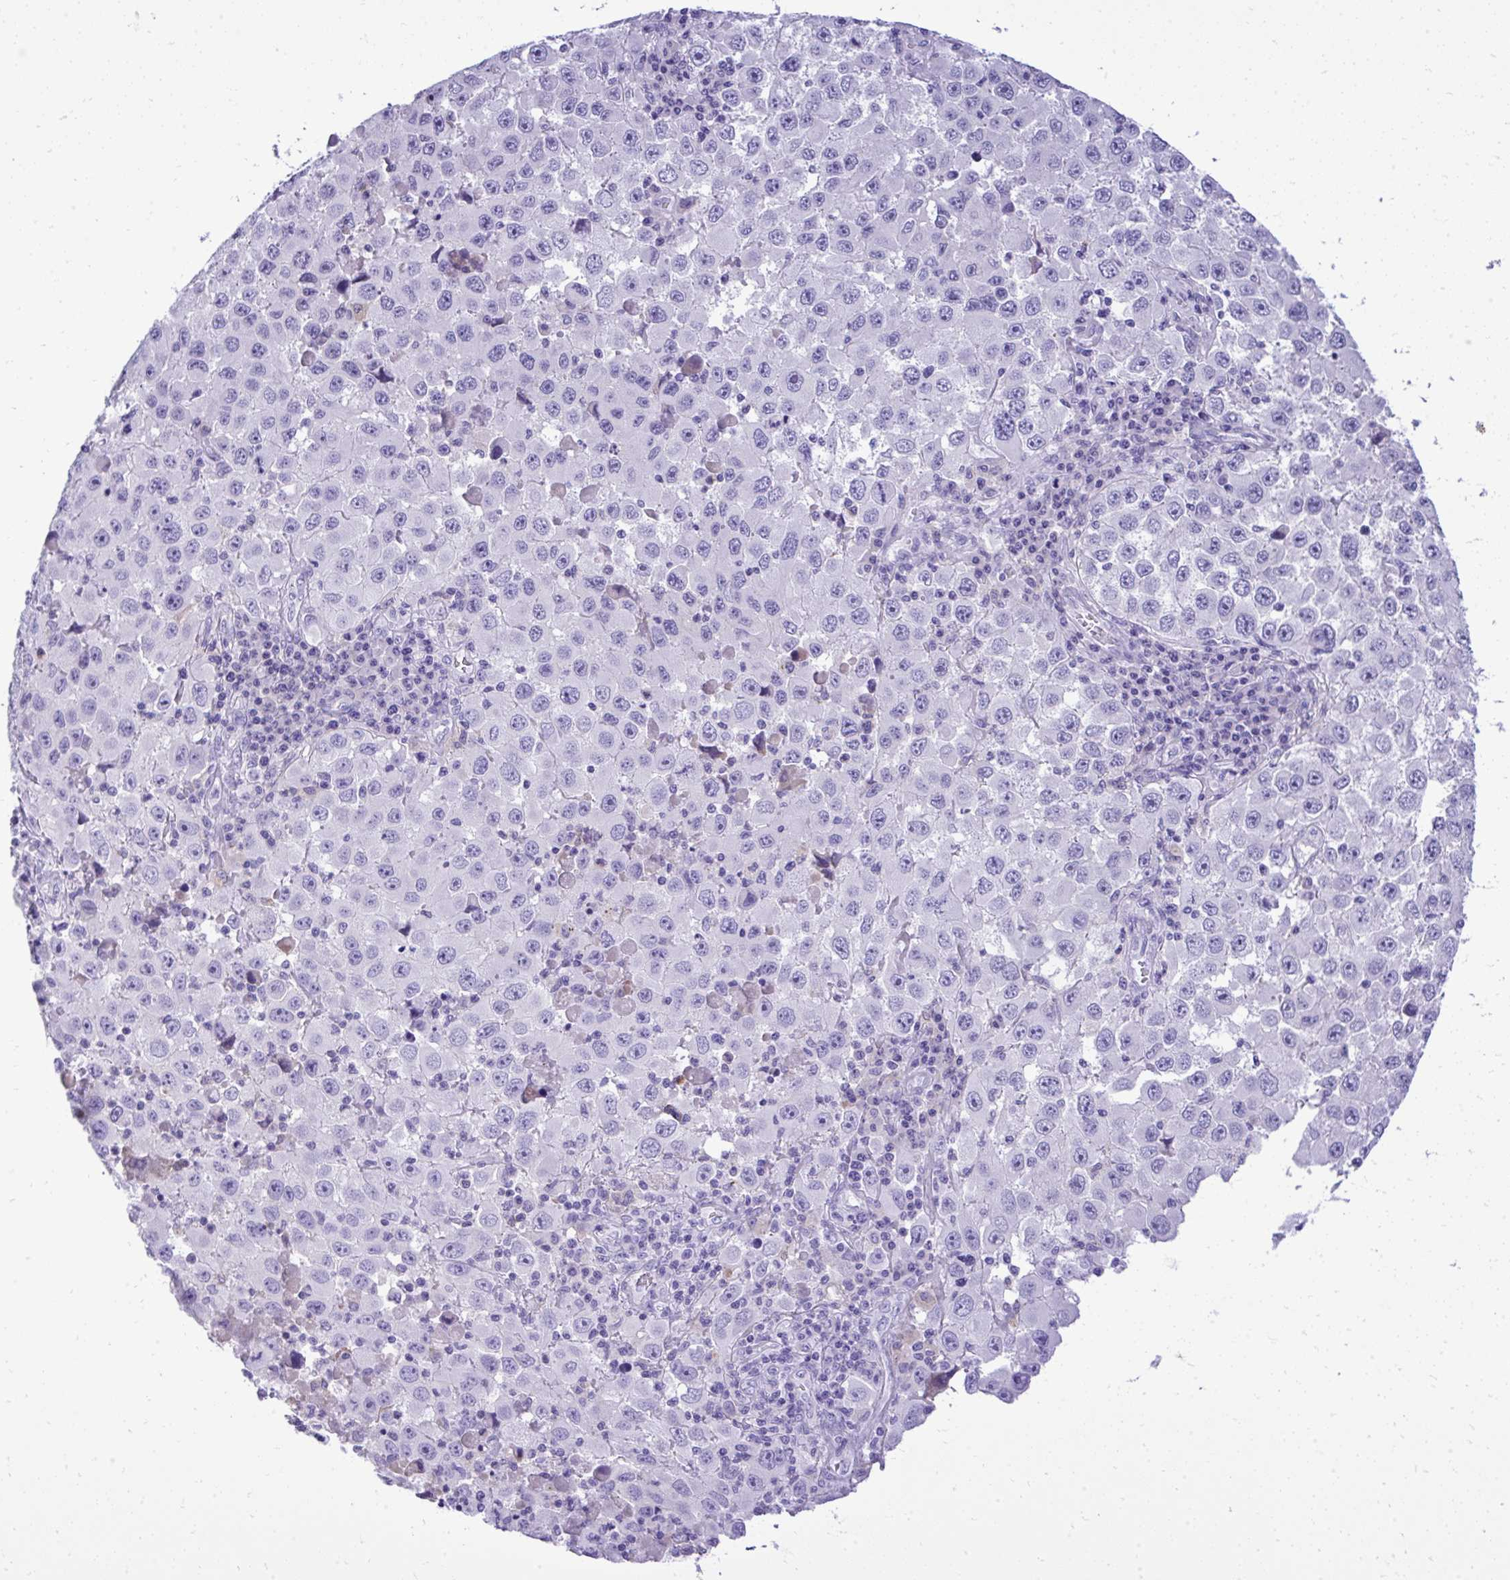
{"staining": {"intensity": "negative", "quantity": "none", "location": "none"}, "tissue": "melanoma", "cell_type": "Tumor cells", "image_type": "cancer", "snomed": [{"axis": "morphology", "description": "Malignant melanoma, Metastatic site"}, {"axis": "topography", "description": "Lymph node"}], "caption": "High magnification brightfield microscopy of malignant melanoma (metastatic site) stained with DAB (brown) and counterstained with hematoxylin (blue): tumor cells show no significant staining.", "gene": "ST6GALNAC3", "patient": {"sex": "female", "age": 67}}